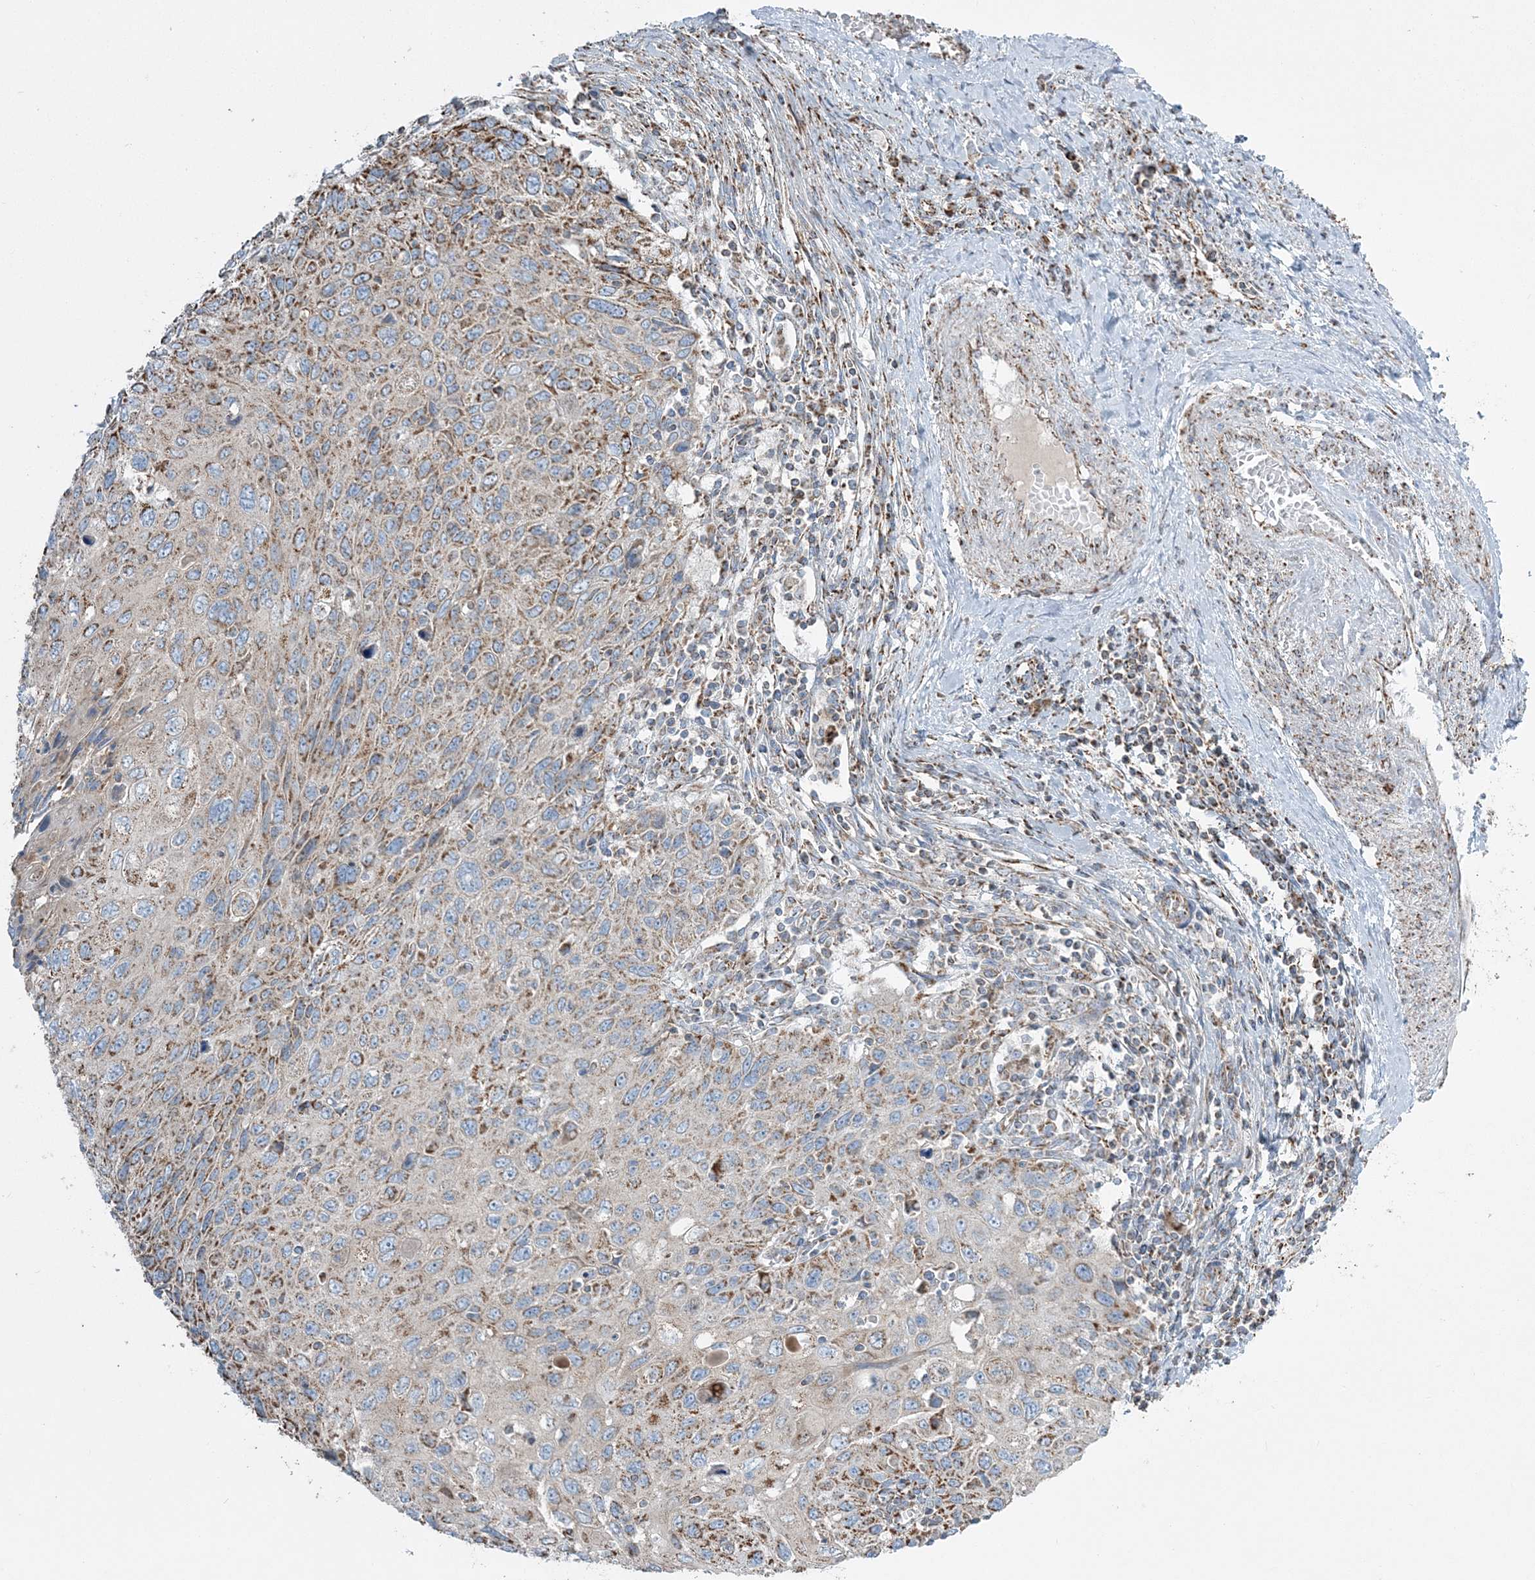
{"staining": {"intensity": "moderate", "quantity": ">75%", "location": "cytoplasmic/membranous"}, "tissue": "cervical cancer", "cell_type": "Tumor cells", "image_type": "cancer", "snomed": [{"axis": "morphology", "description": "Squamous cell carcinoma, NOS"}, {"axis": "topography", "description": "Cervix"}], "caption": "Immunohistochemical staining of cervical cancer (squamous cell carcinoma) displays medium levels of moderate cytoplasmic/membranous protein positivity in approximately >75% of tumor cells.", "gene": "RAB11FIP3", "patient": {"sex": "female", "age": 70}}